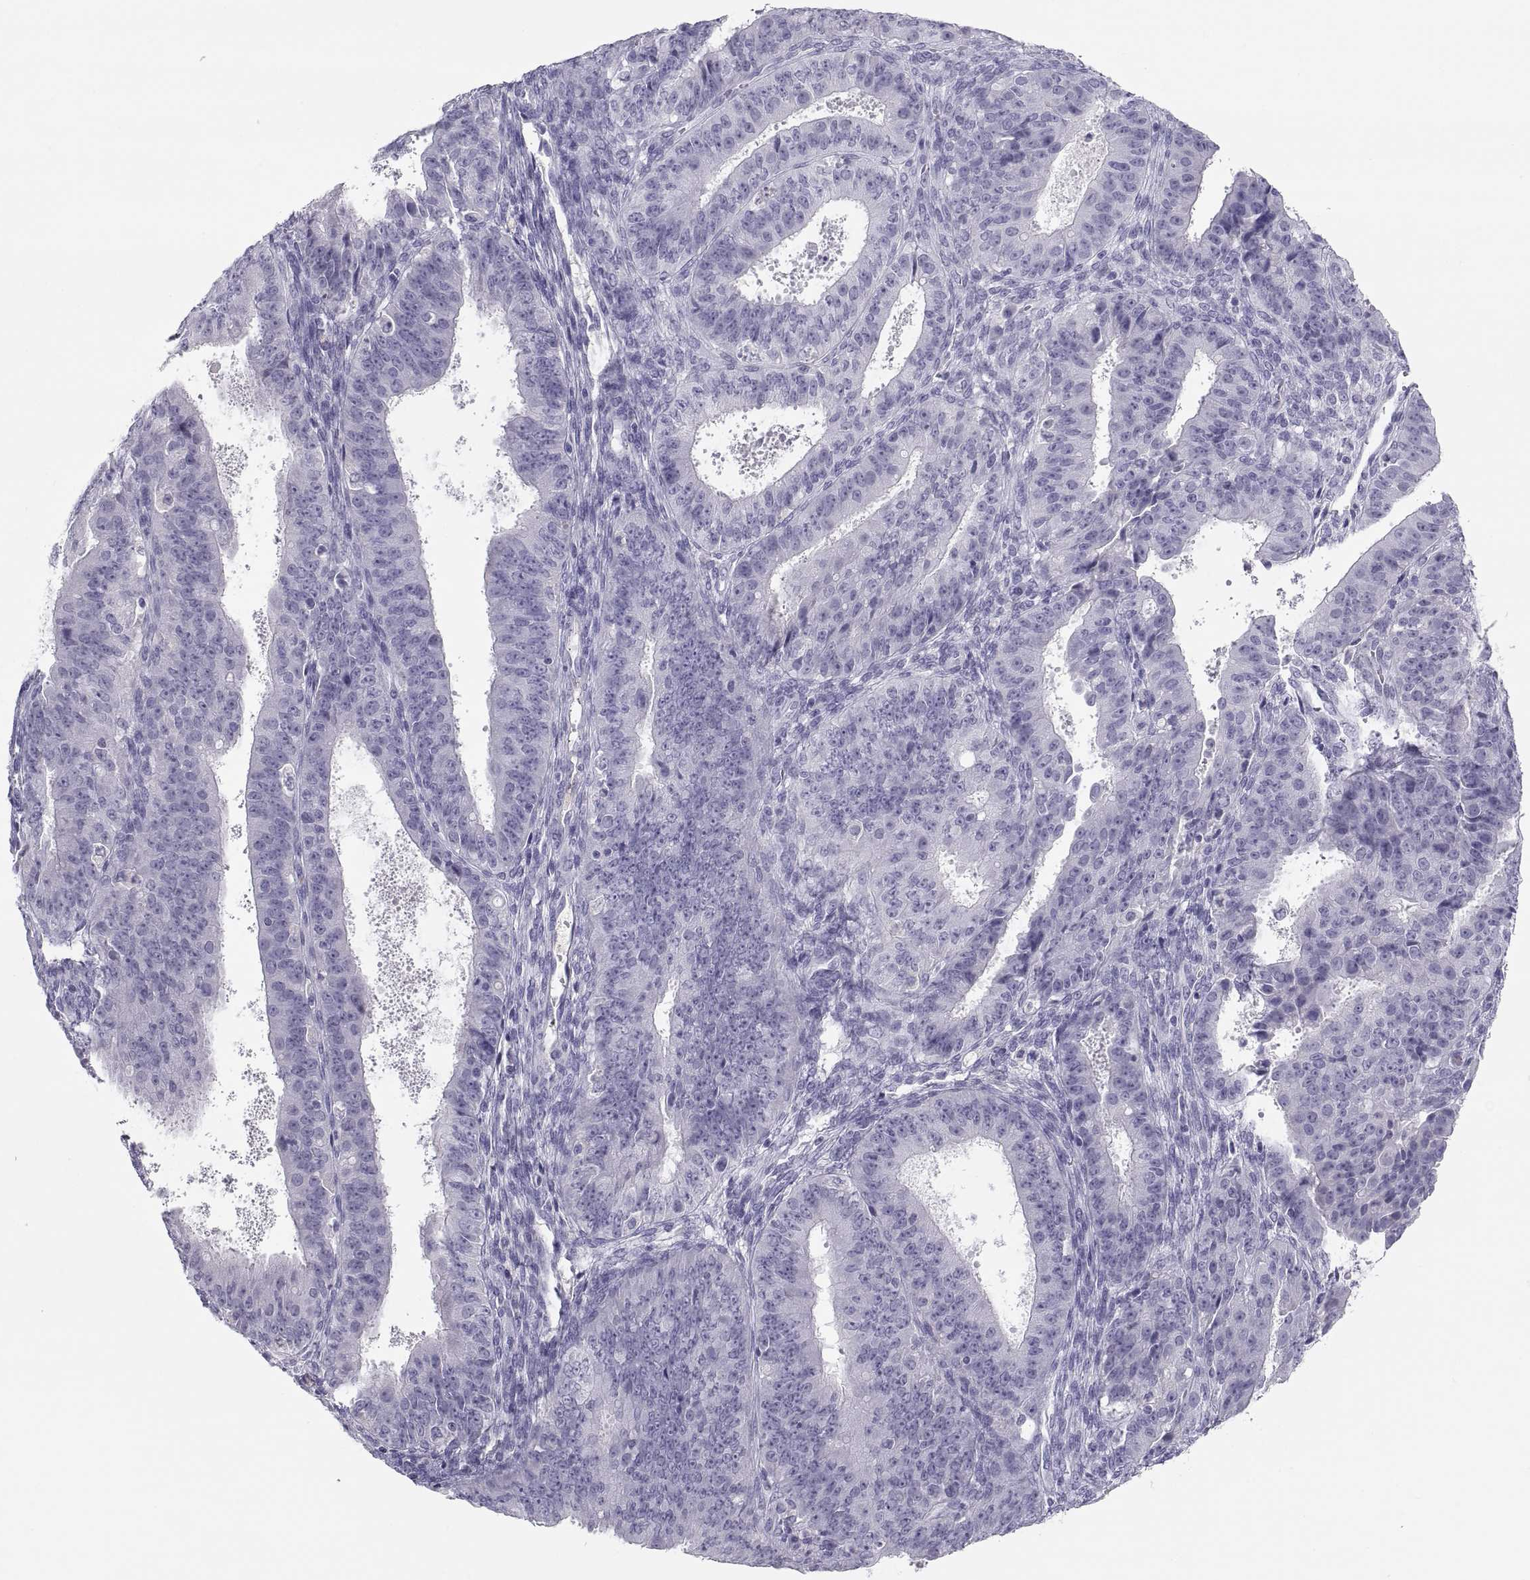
{"staining": {"intensity": "negative", "quantity": "none", "location": "none"}, "tissue": "ovarian cancer", "cell_type": "Tumor cells", "image_type": "cancer", "snomed": [{"axis": "morphology", "description": "Carcinoma, endometroid"}, {"axis": "topography", "description": "Ovary"}], "caption": "A high-resolution photomicrograph shows IHC staining of ovarian cancer, which exhibits no significant positivity in tumor cells.", "gene": "MAGEB2", "patient": {"sex": "female", "age": 42}}